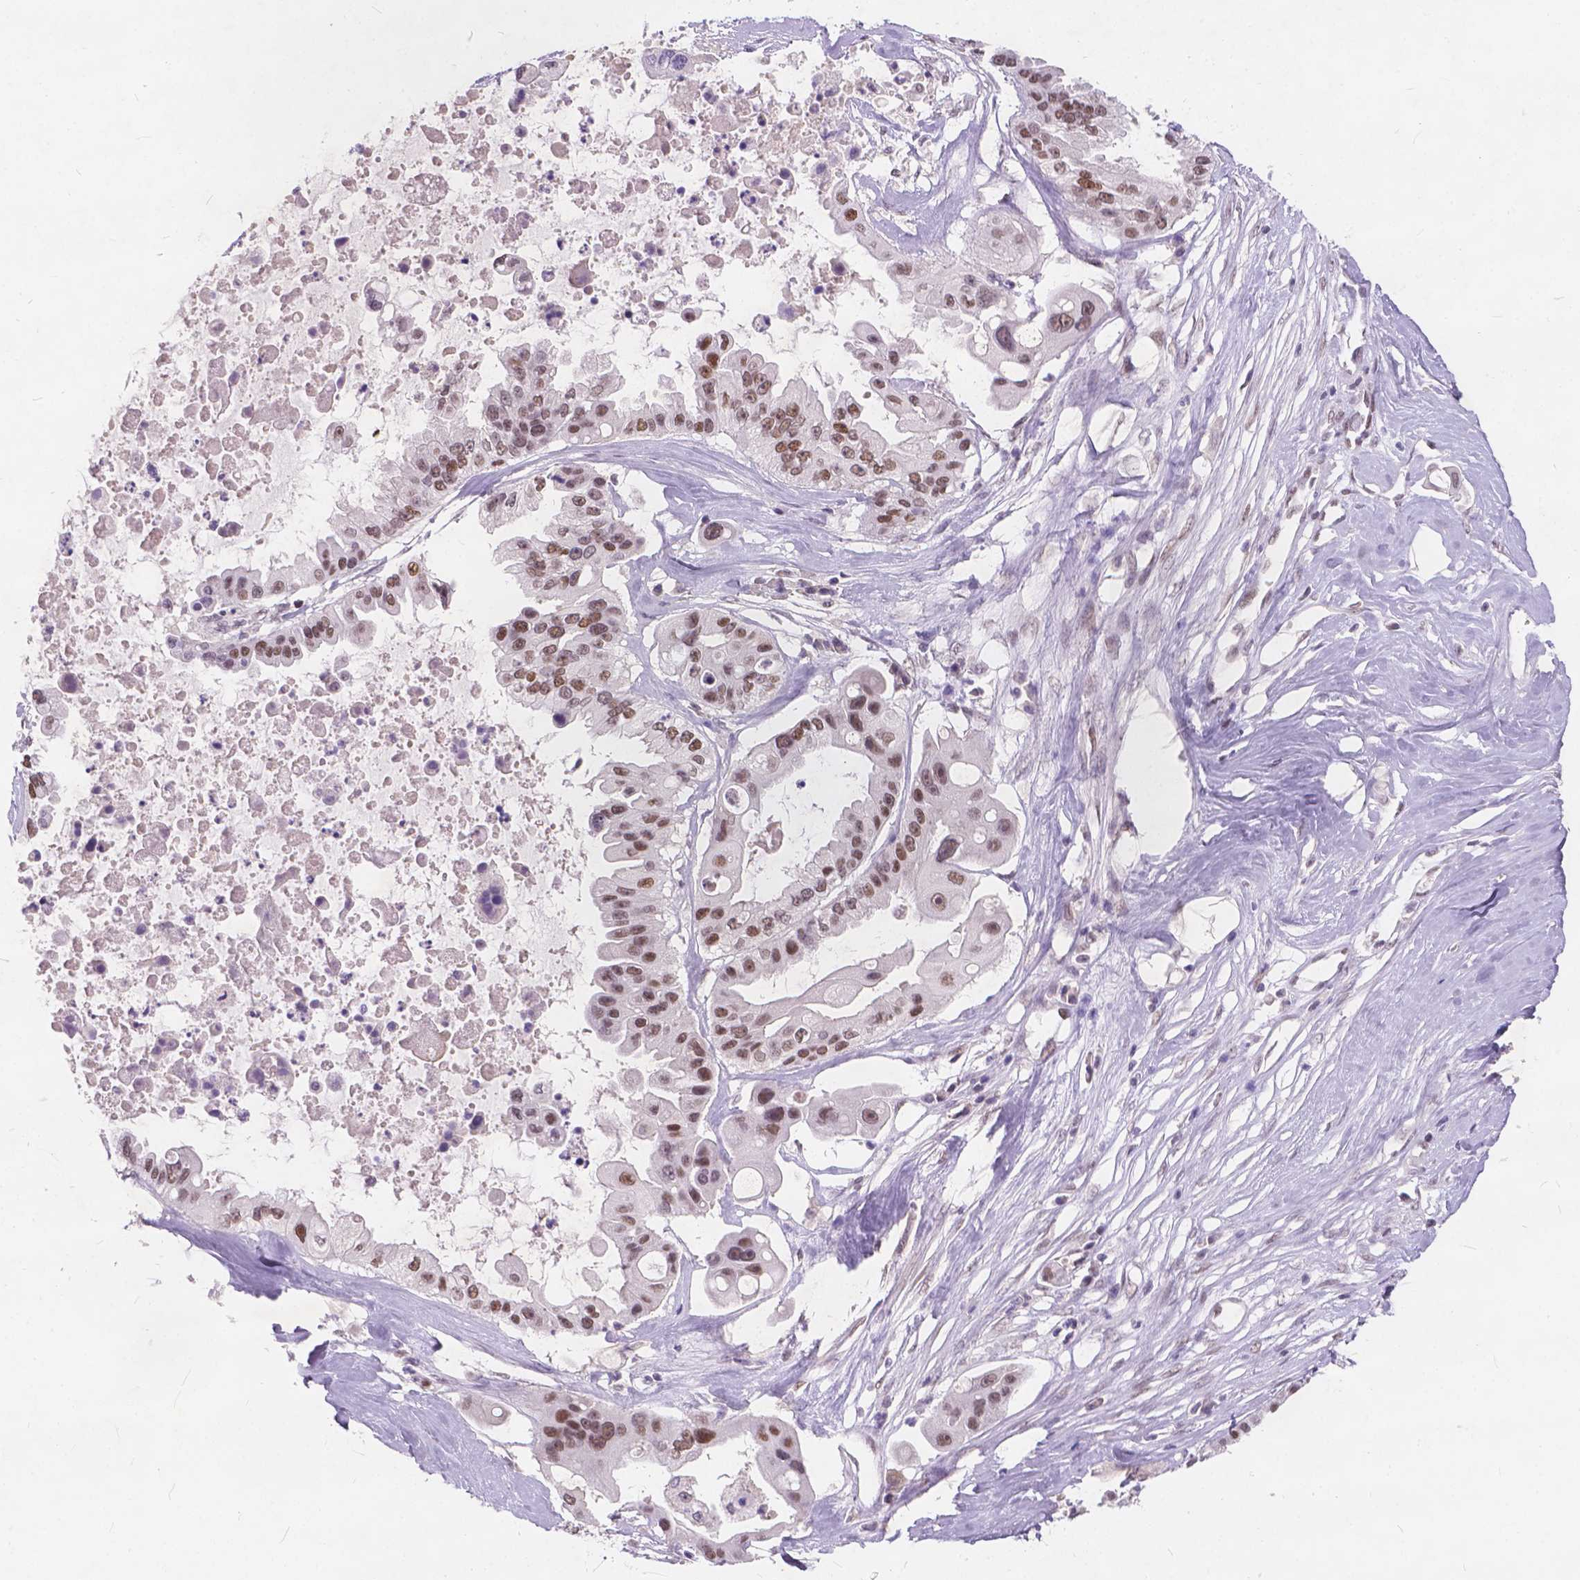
{"staining": {"intensity": "moderate", "quantity": ">75%", "location": "nuclear"}, "tissue": "ovarian cancer", "cell_type": "Tumor cells", "image_type": "cancer", "snomed": [{"axis": "morphology", "description": "Cystadenocarcinoma, serous, NOS"}, {"axis": "topography", "description": "Ovary"}], "caption": "Immunohistochemical staining of human serous cystadenocarcinoma (ovarian) shows medium levels of moderate nuclear protein positivity in approximately >75% of tumor cells.", "gene": "FAM53A", "patient": {"sex": "female", "age": 56}}